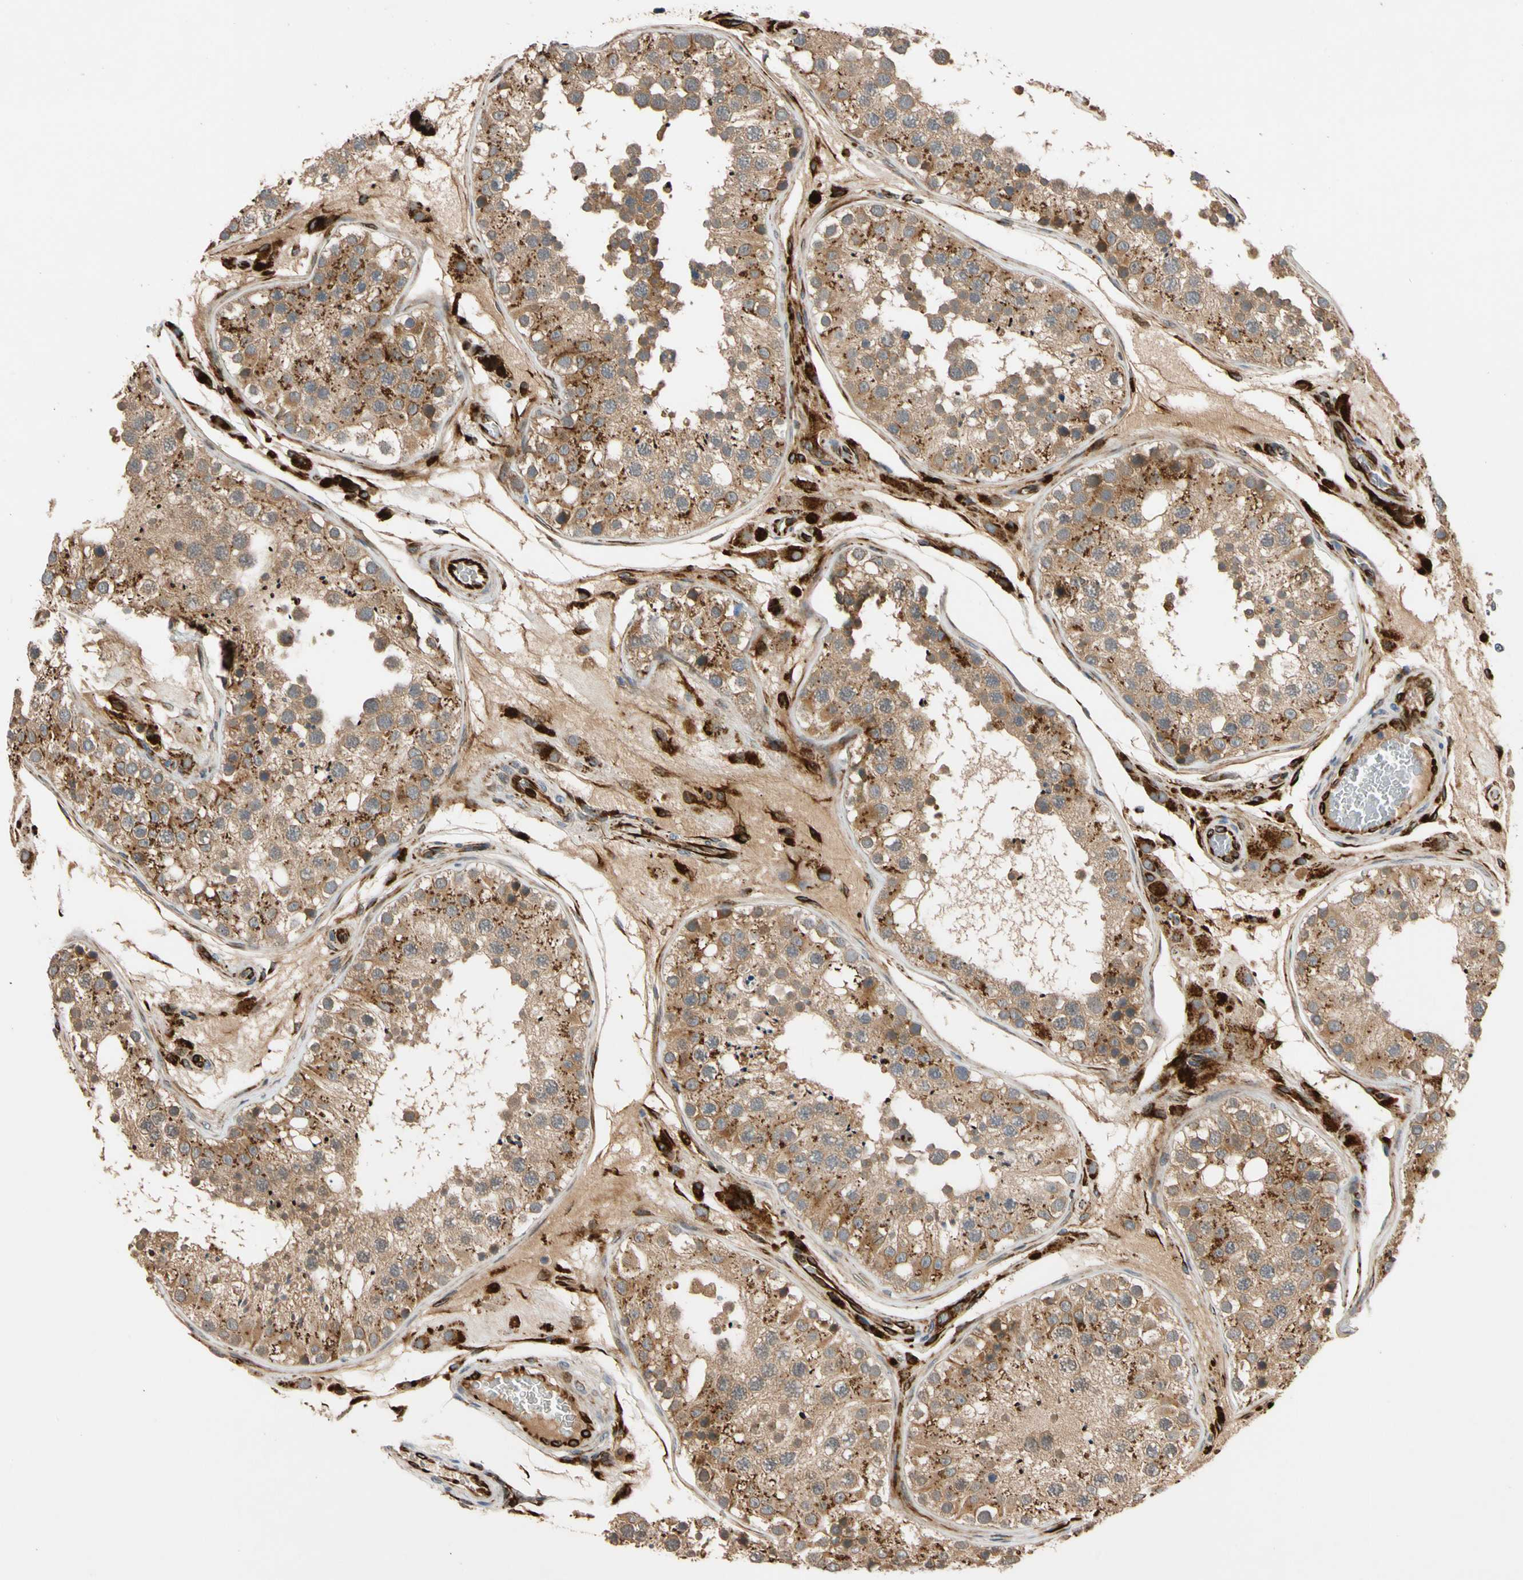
{"staining": {"intensity": "moderate", "quantity": ">75%", "location": "cytoplasmic/membranous"}, "tissue": "testis", "cell_type": "Cells in seminiferous ducts", "image_type": "normal", "snomed": [{"axis": "morphology", "description": "Normal tissue, NOS"}, {"axis": "topography", "description": "Testis"}], "caption": "Immunohistochemical staining of unremarkable human testis displays moderate cytoplasmic/membranous protein expression in about >75% of cells in seminiferous ducts. (DAB (3,3'-diaminobenzidine) = brown stain, brightfield microscopy at high magnification).", "gene": "FGD6", "patient": {"sex": "male", "age": 26}}